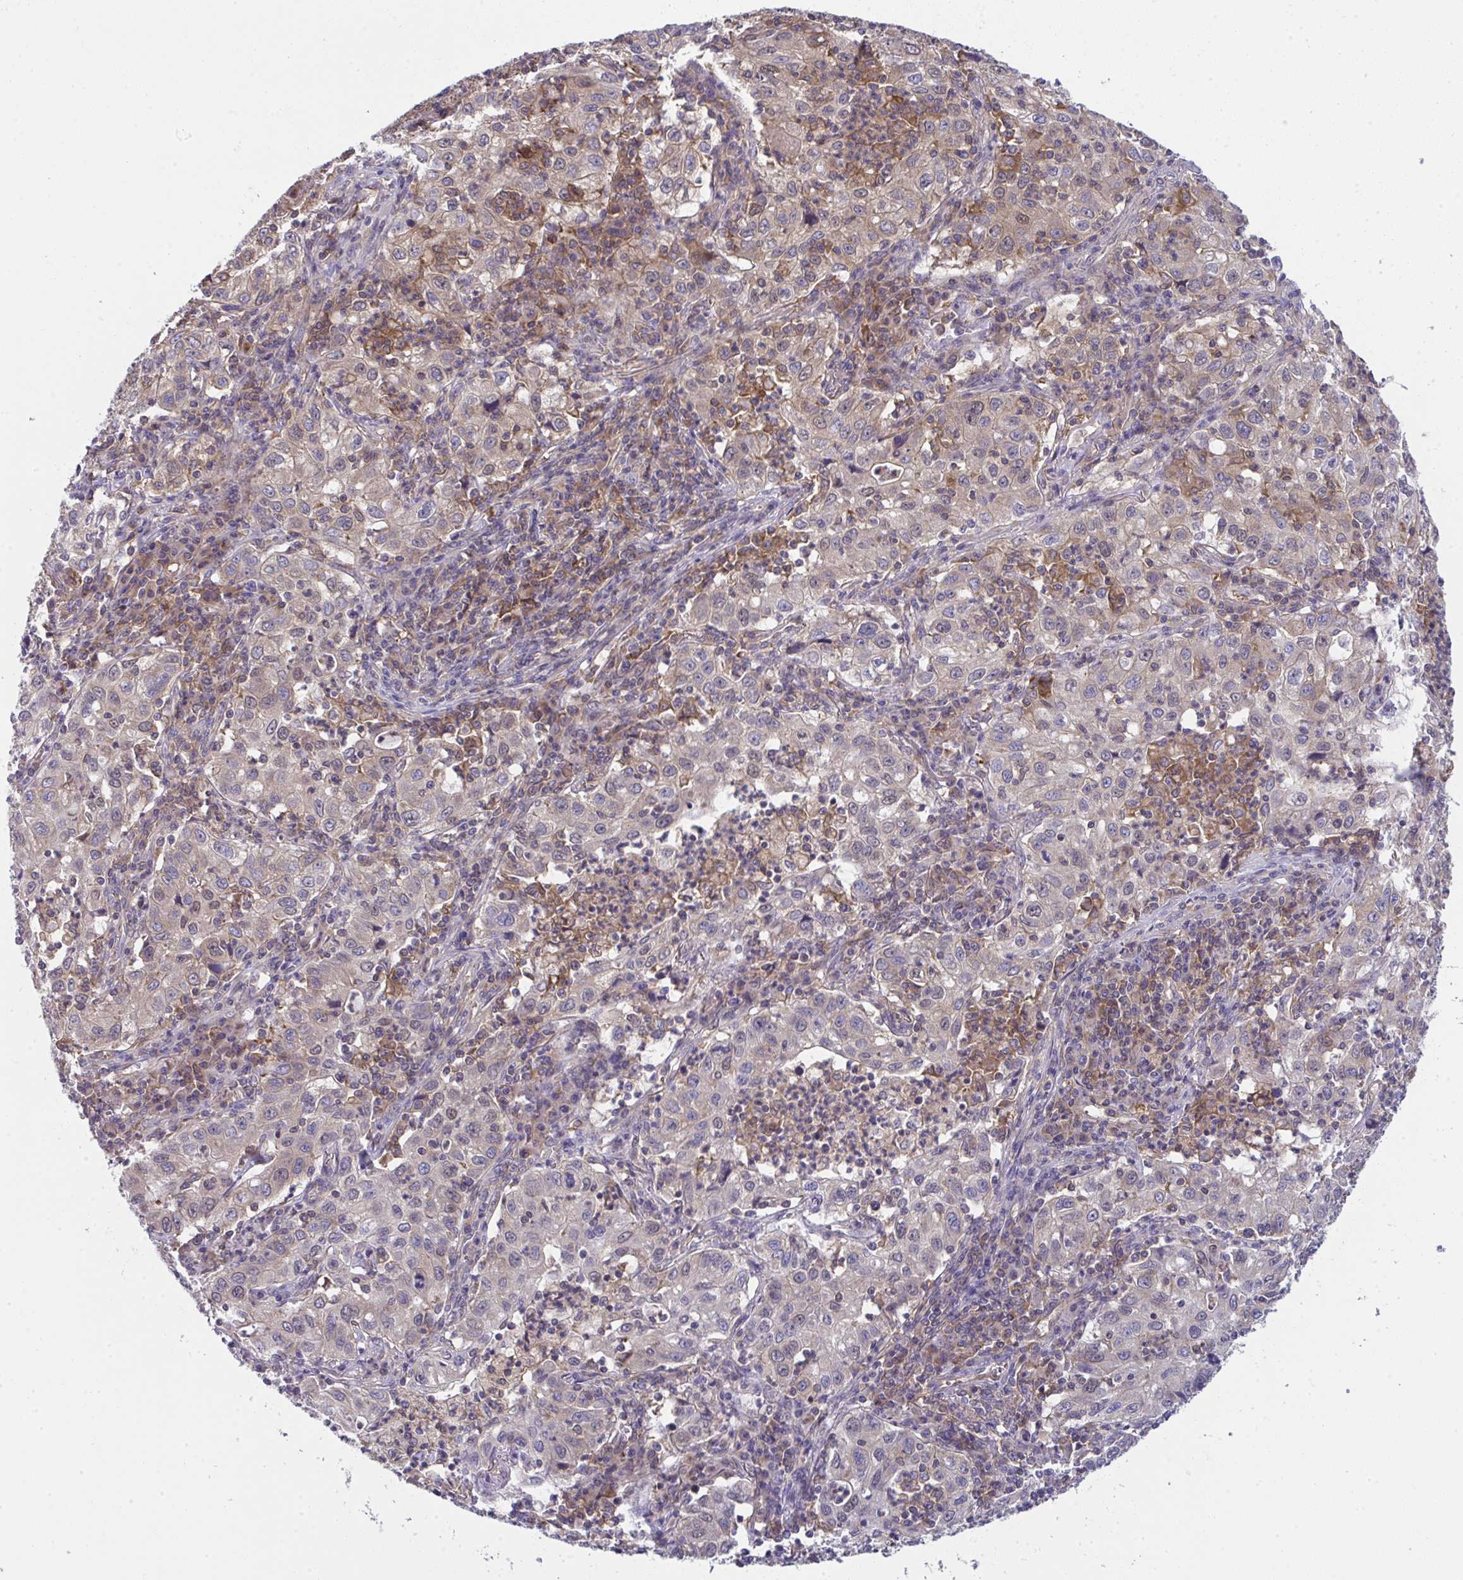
{"staining": {"intensity": "weak", "quantity": "25%-75%", "location": "cytoplasmic/membranous"}, "tissue": "lung cancer", "cell_type": "Tumor cells", "image_type": "cancer", "snomed": [{"axis": "morphology", "description": "Squamous cell carcinoma, NOS"}, {"axis": "topography", "description": "Lung"}], "caption": "Lung squamous cell carcinoma was stained to show a protein in brown. There is low levels of weak cytoplasmic/membranous staining in approximately 25%-75% of tumor cells.", "gene": "ALDH16A1", "patient": {"sex": "male", "age": 71}}